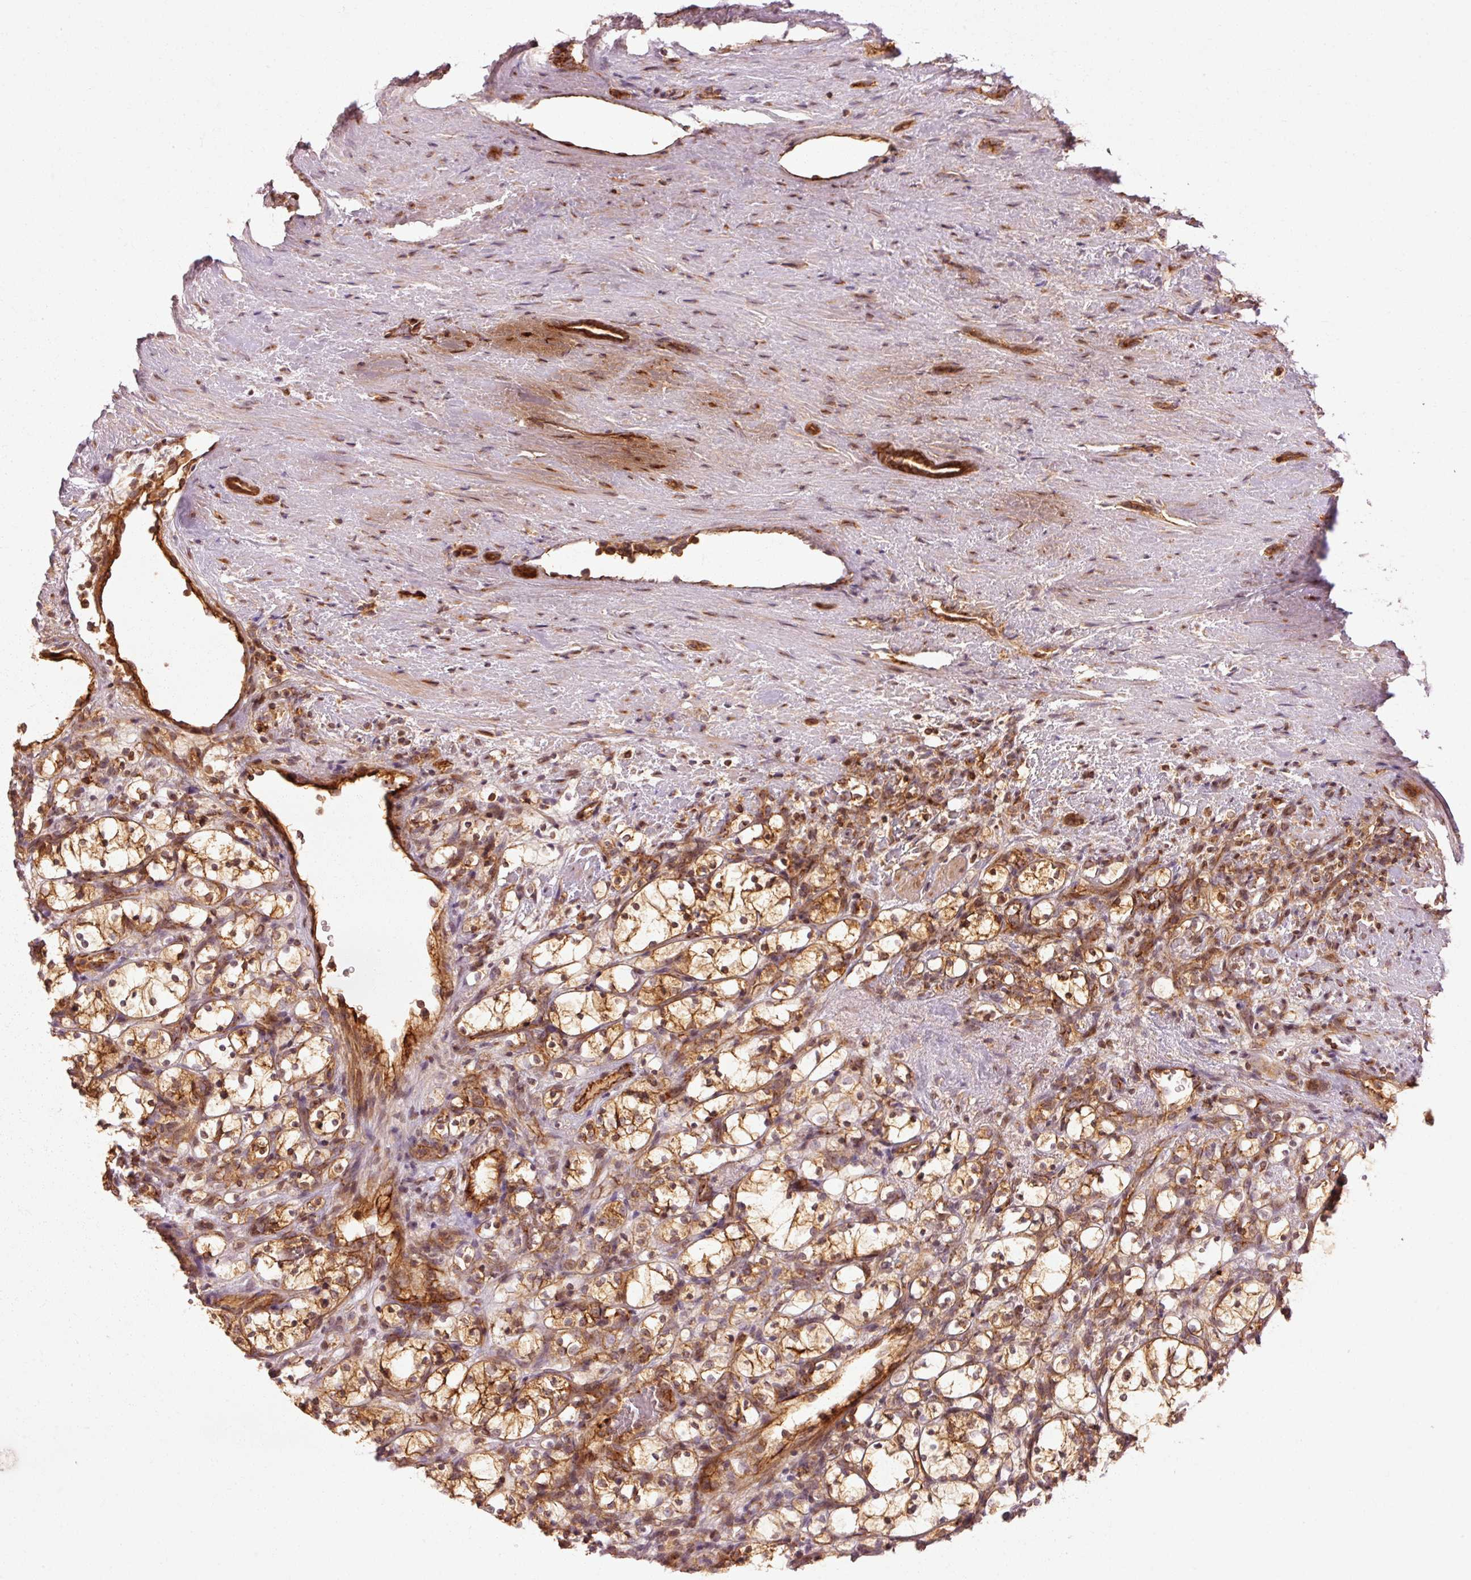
{"staining": {"intensity": "moderate", "quantity": ">75%", "location": "cytoplasmic/membranous"}, "tissue": "renal cancer", "cell_type": "Tumor cells", "image_type": "cancer", "snomed": [{"axis": "morphology", "description": "Adenocarcinoma, NOS"}, {"axis": "topography", "description": "Kidney"}], "caption": "Immunohistochemical staining of renal adenocarcinoma displays medium levels of moderate cytoplasmic/membranous protein expression in about >75% of tumor cells. Nuclei are stained in blue.", "gene": "CTNNA1", "patient": {"sex": "female", "age": 69}}